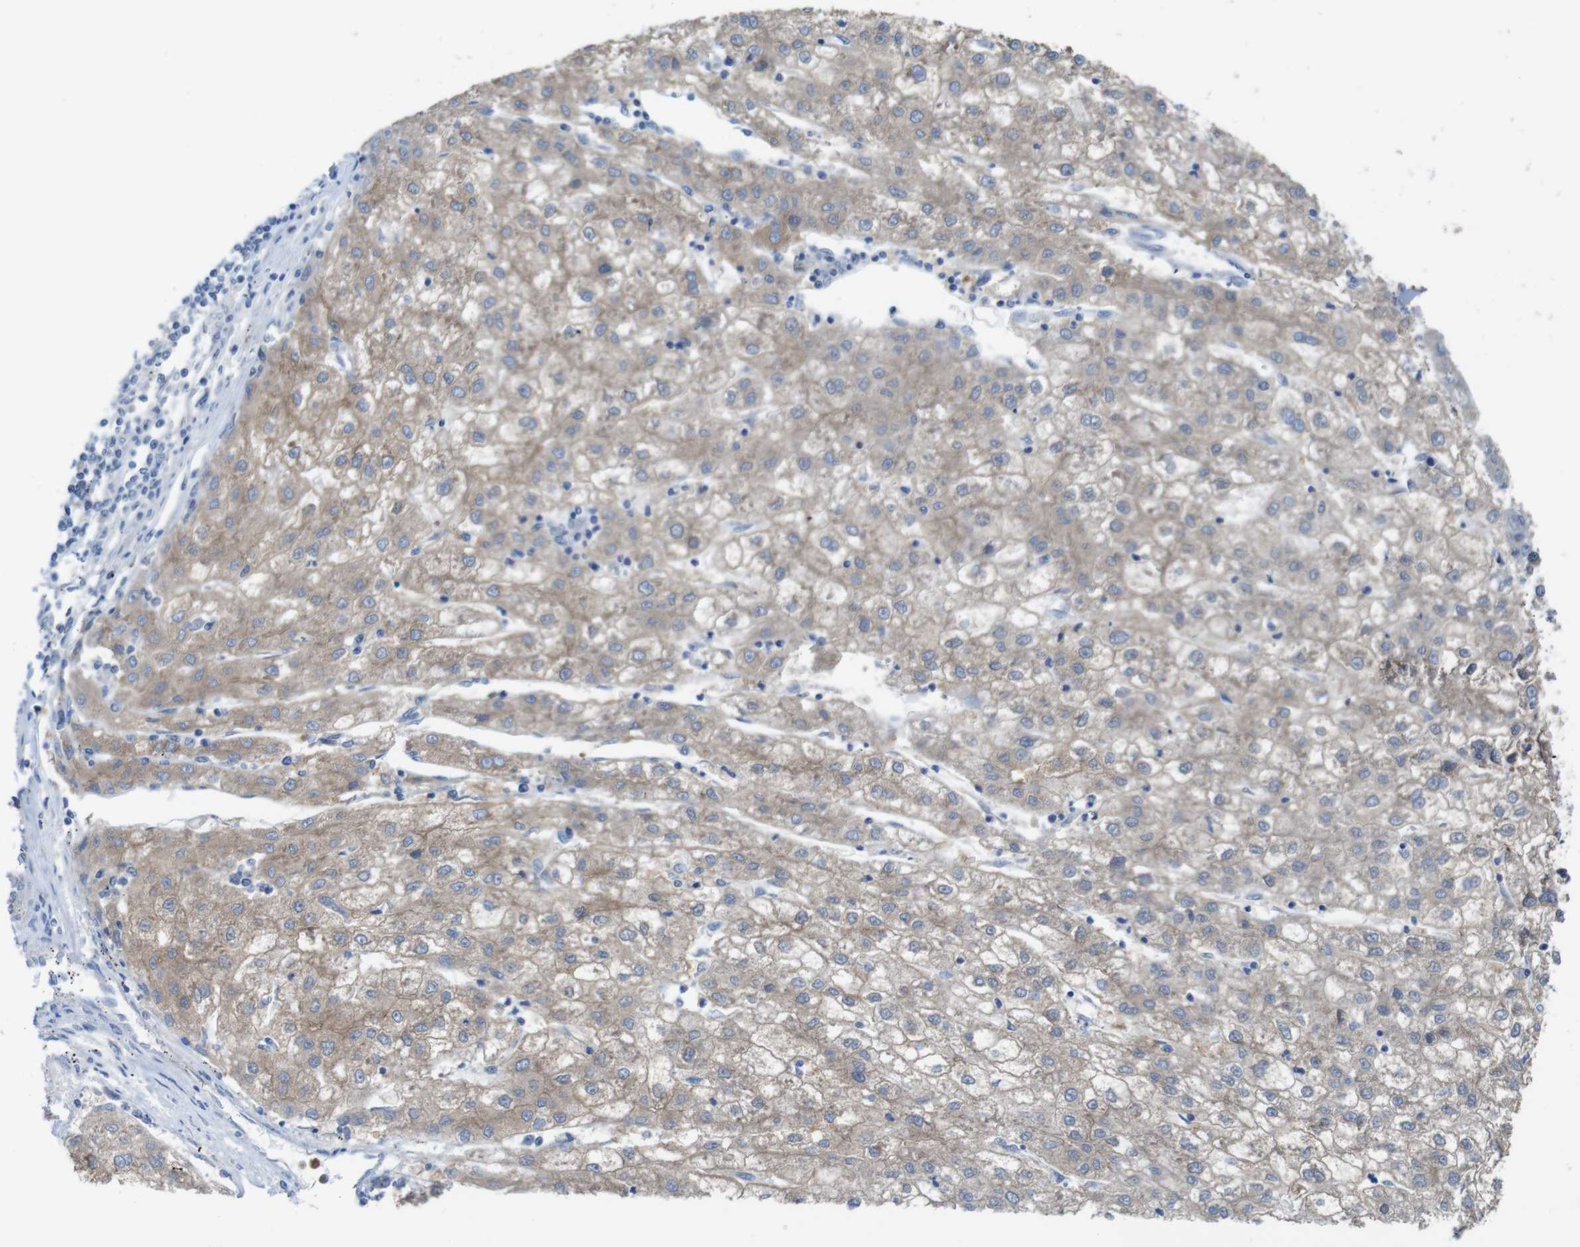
{"staining": {"intensity": "moderate", "quantity": ">75%", "location": "cytoplasmic/membranous"}, "tissue": "liver cancer", "cell_type": "Tumor cells", "image_type": "cancer", "snomed": [{"axis": "morphology", "description": "Carcinoma, Hepatocellular, NOS"}, {"axis": "topography", "description": "Liver"}], "caption": "Hepatocellular carcinoma (liver) stained for a protein shows moderate cytoplasmic/membranous positivity in tumor cells.", "gene": "PTGER4", "patient": {"sex": "male", "age": 72}}